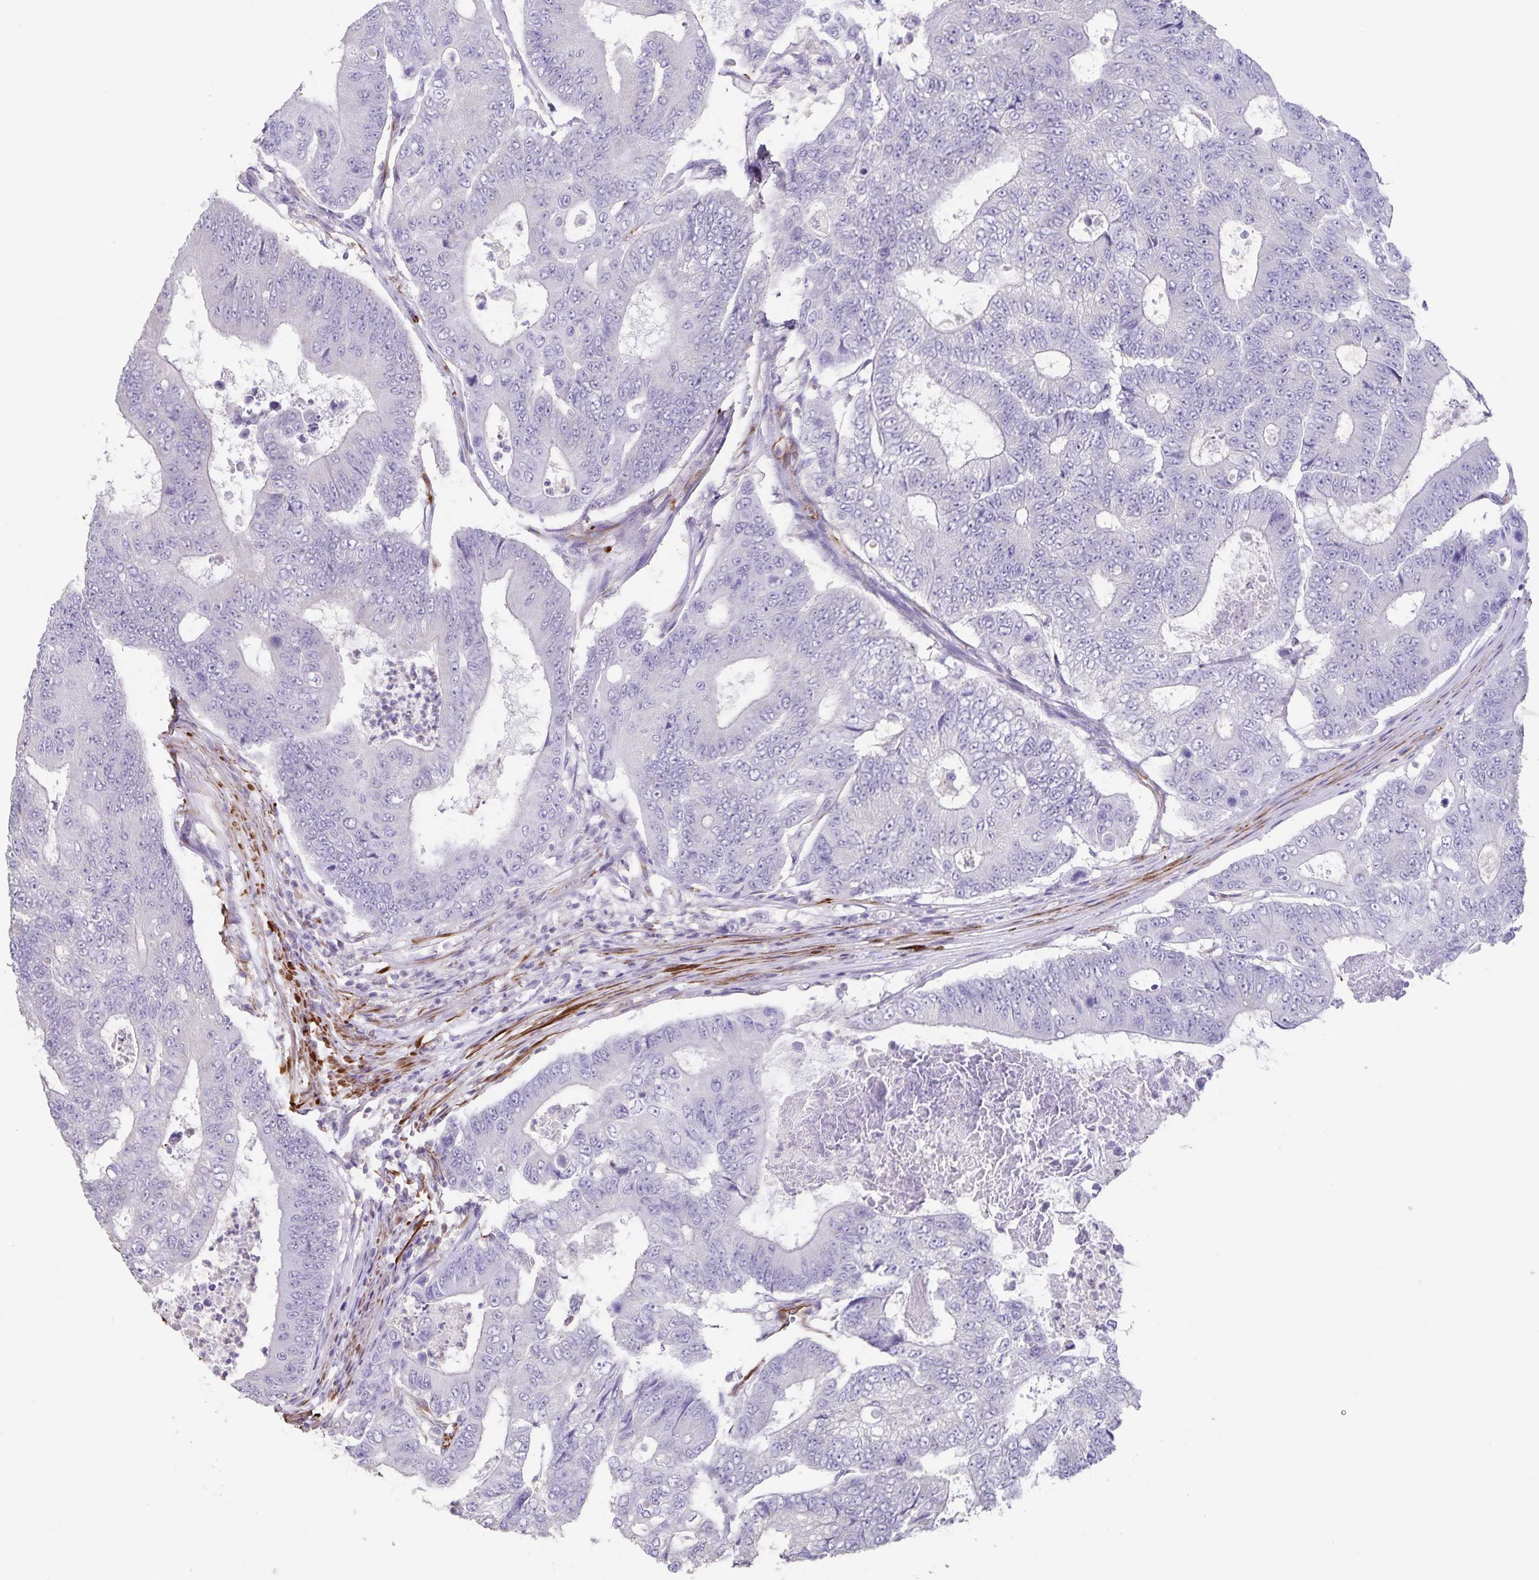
{"staining": {"intensity": "negative", "quantity": "none", "location": "none"}, "tissue": "colorectal cancer", "cell_type": "Tumor cells", "image_type": "cancer", "snomed": [{"axis": "morphology", "description": "Adenocarcinoma, NOS"}, {"axis": "topography", "description": "Colon"}], "caption": "The IHC micrograph has no significant expression in tumor cells of adenocarcinoma (colorectal) tissue.", "gene": "SYNM", "patient": {"sex": "female", "age": 48}}